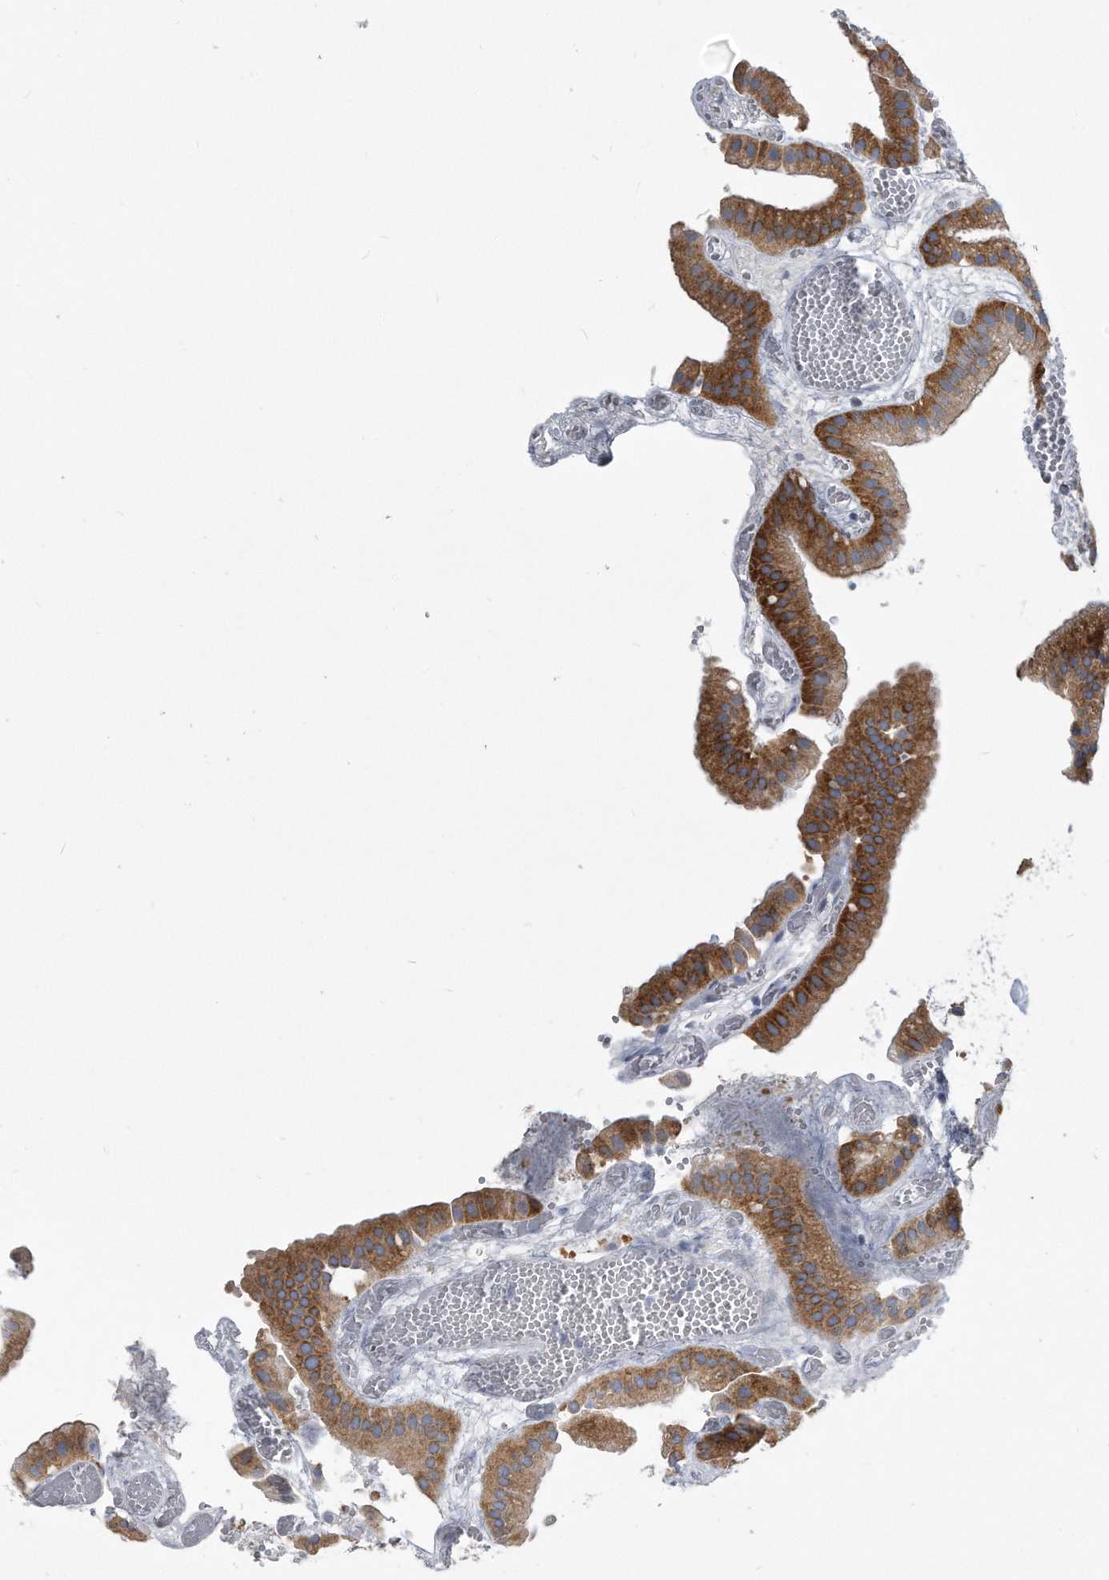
{"staining": {"intensity": "moderate", "quantity": ">75%", "location": "cytoplasmic/membranous"}, "tissue": "gallbladder", "cell_type": "Glandular cells", "image_type": "normal", "snomed": [{"axis": "morphology", "description": "Normal tissue, NOS"}, {"axis": "topography", "description": "Gallbladder"}], "caption": "Protein expression analysis of normal gallbladder demonstrates moderate cytoplasmic/membranous staining in approximately >75% of glandular cells. Nuclei are stained in blue.", "gene": "EIF2B4", "patient": {"sex": "female", "age": 64}}